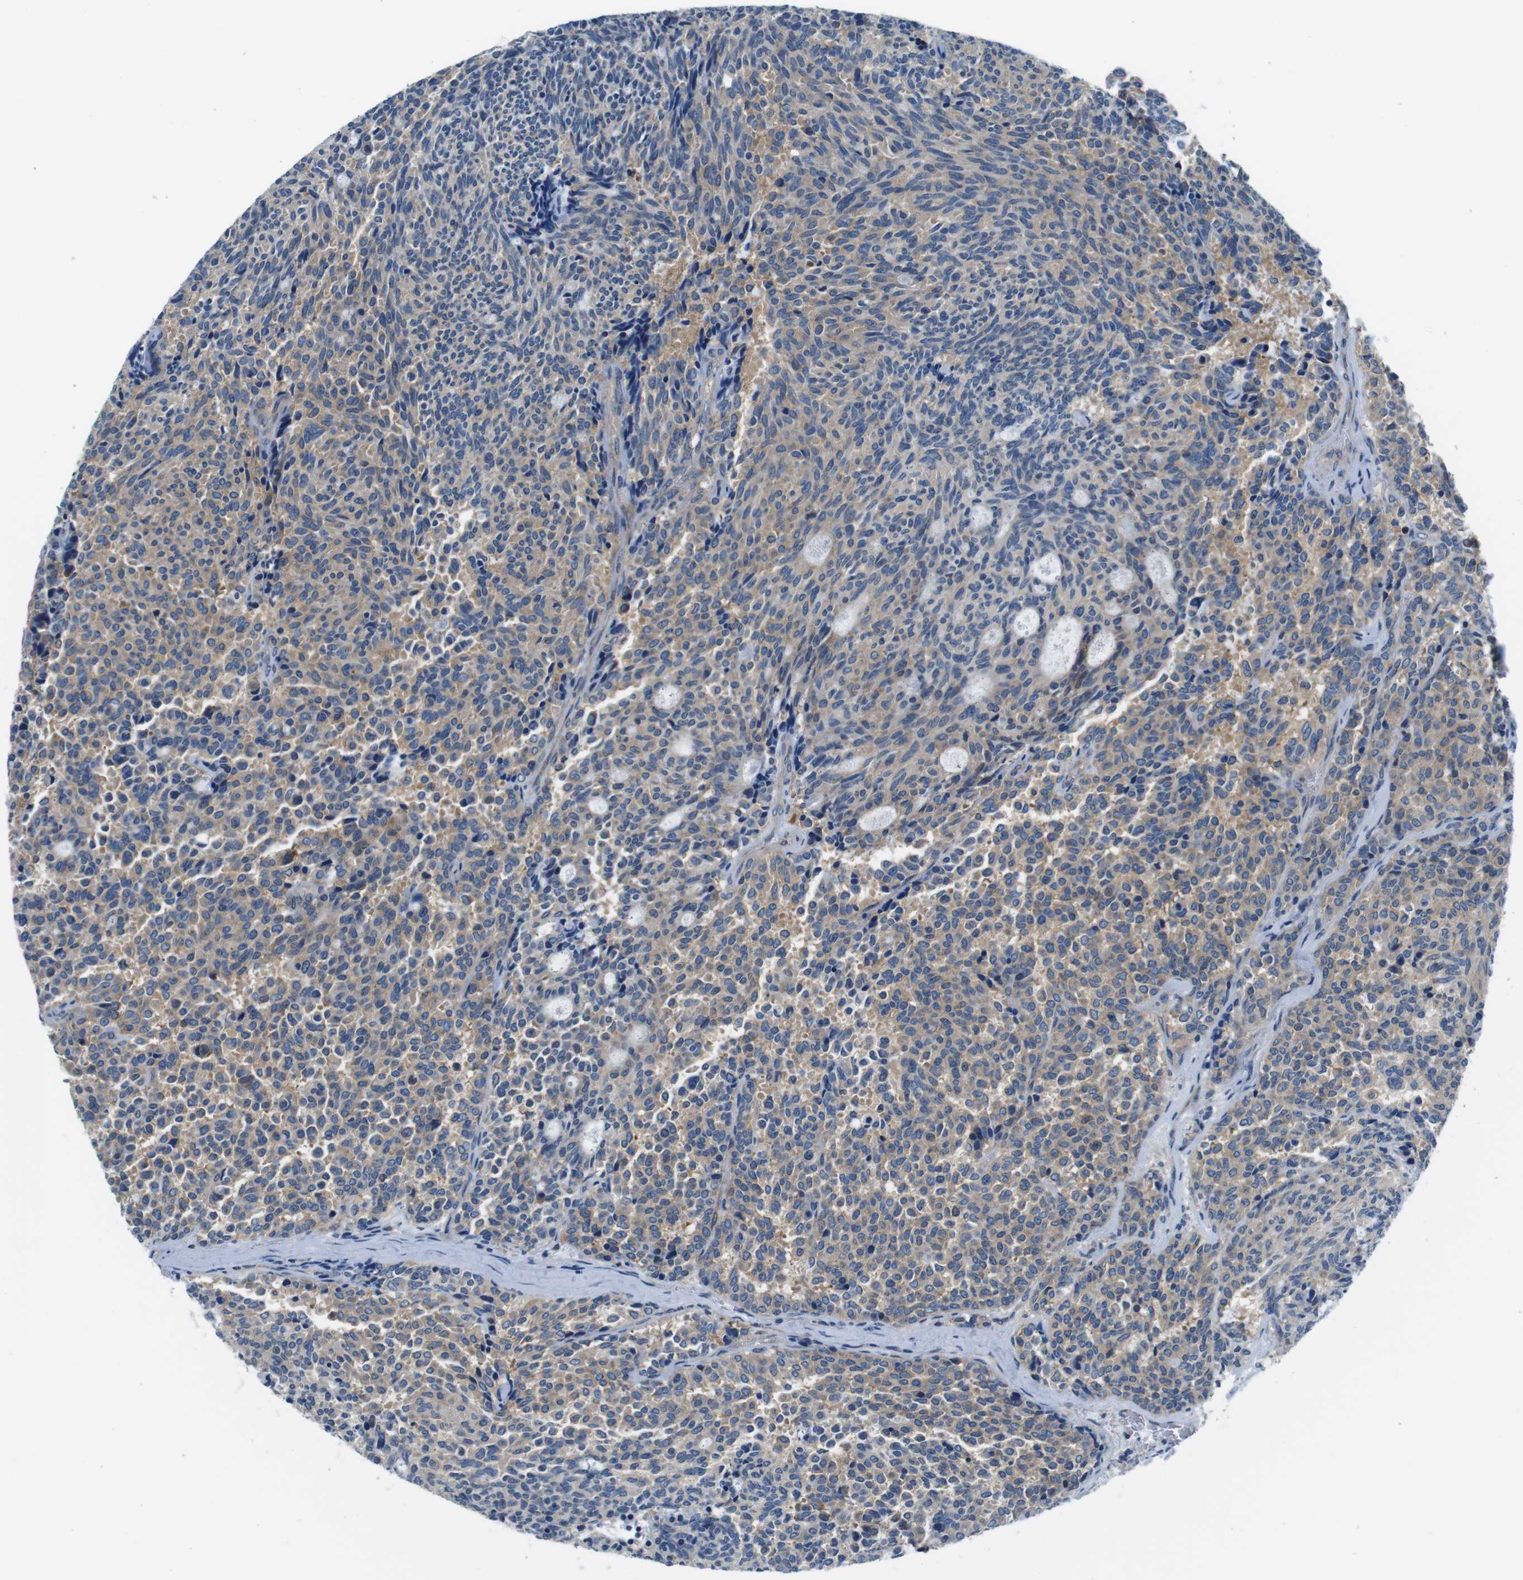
{"staining": {"intensity": "weak", "quantity": "25%-75%", "location": "cytoplasmic/membranous"}, "tissue": "carcinoid", "cell_type": "Tumor cells", "image_type": "cancer", "snomed": [{"axis": "morphology", "description": "Carcinoid, malignant, NOS"}, {"axis": "topography", "description": "Pancreas"}], "caption": "Protein staining by immunohistochemistry (IHC) exhibits weak cytoplasmic/membranous positivity in approximately 25%-75% of tumor cells in carcinoid. The staining was performed using DAB, with brown indicating positive protein expression. Nuclei are stained blue with hematoxylin.", "gene": "EIF2B5", "patient": {"sex": "female", "age": 54}}